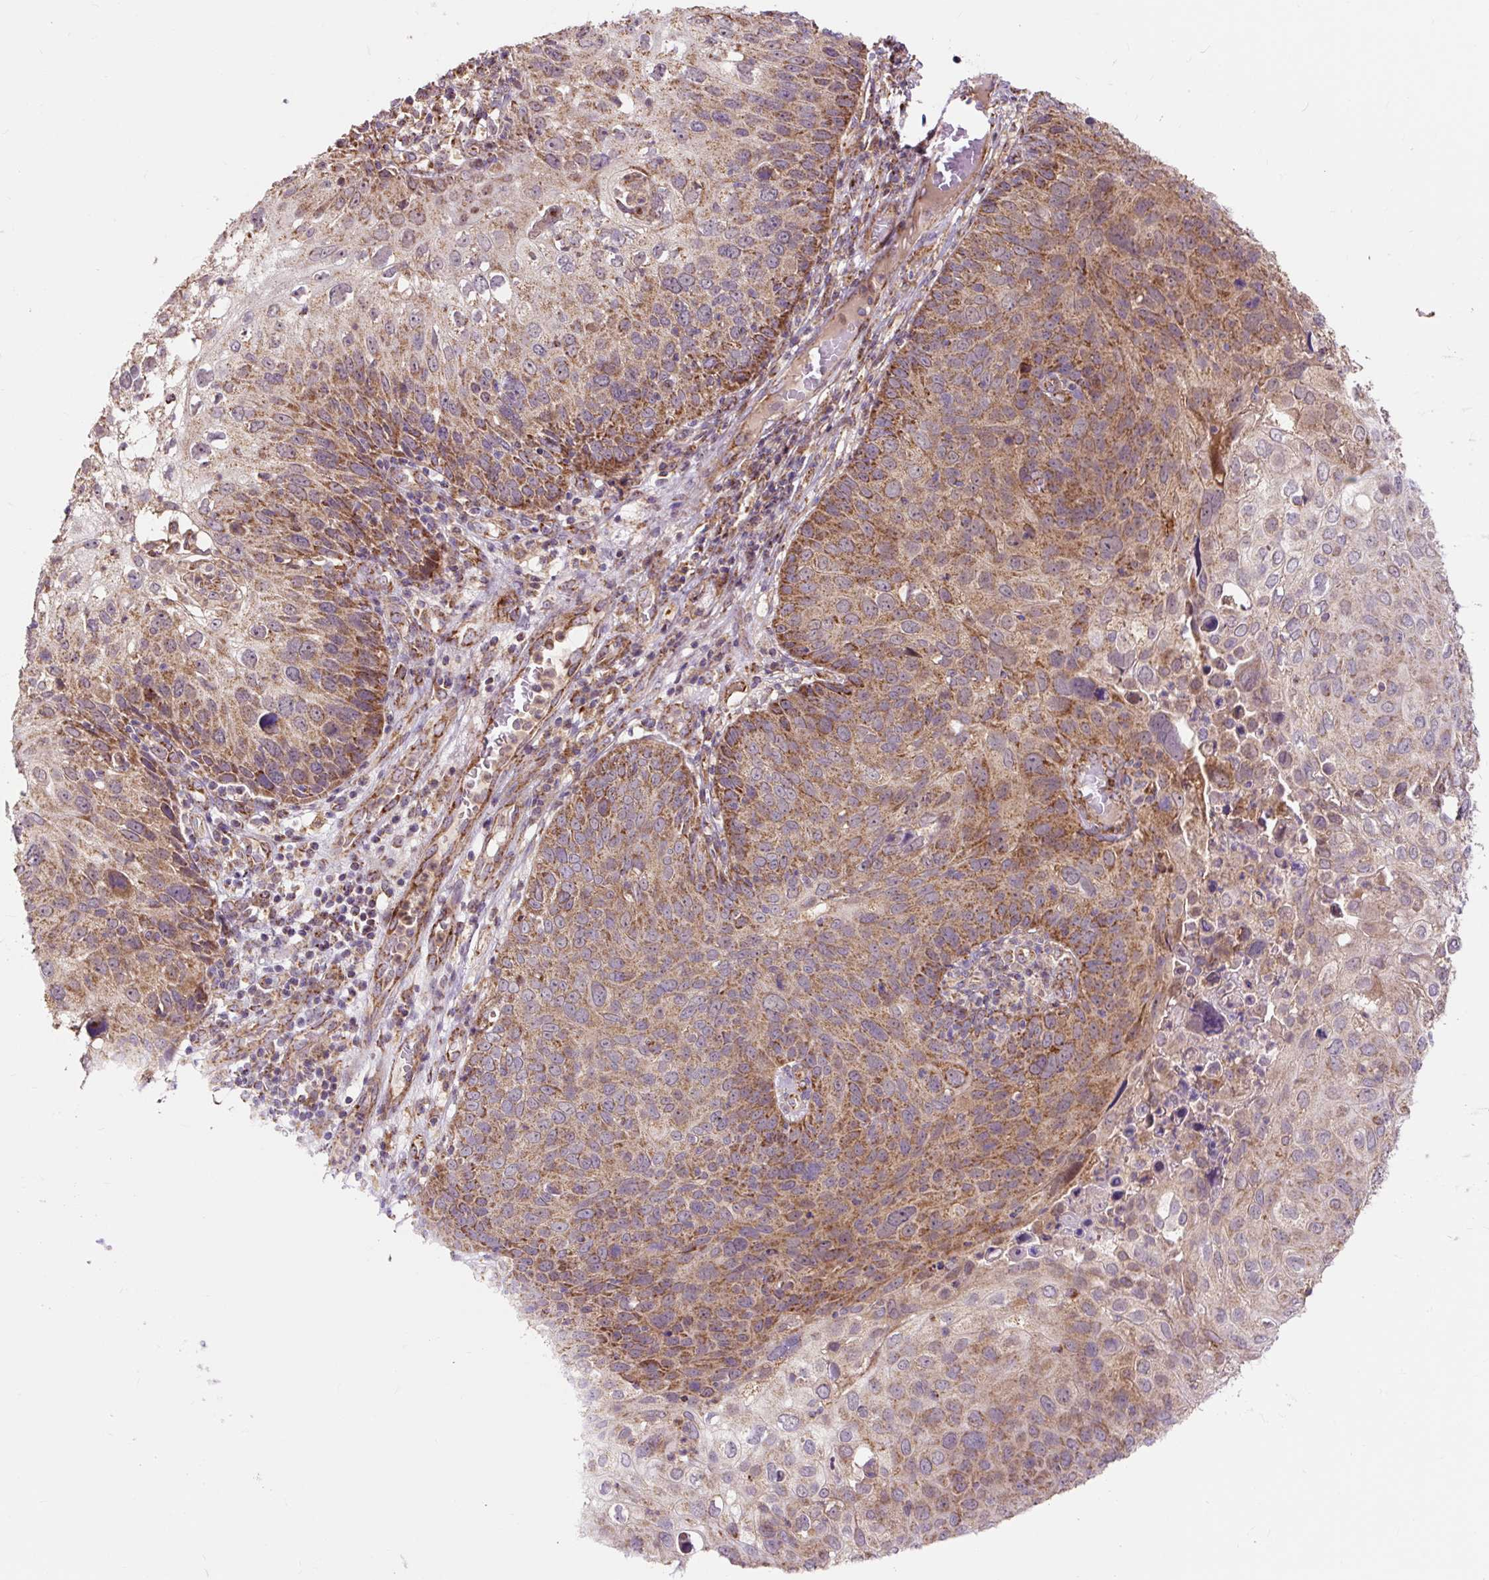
{"staining": {"intensity": "moderate", "quantity": ">75%", "location": "cytoplasmic/membranous"}, "tissue": "skin cancer", "cell_type": "Tumor cells", "image_type": "cancer", "snomed": [{"axis": "morphology", "description": "Squamous cell carcinoma, NOS"}, {"axis": "topography", "description": "Skin"}], "caption": "There is medium levels of moderate cytoplasmic/membranous expression in tumor cells of skin cancer (squamous cell carcinoma), as demonstrated by immunohistochemical staining (brown color).", "gene": "TRIAP1", "patient": {"sex": "male", "age": 87}}